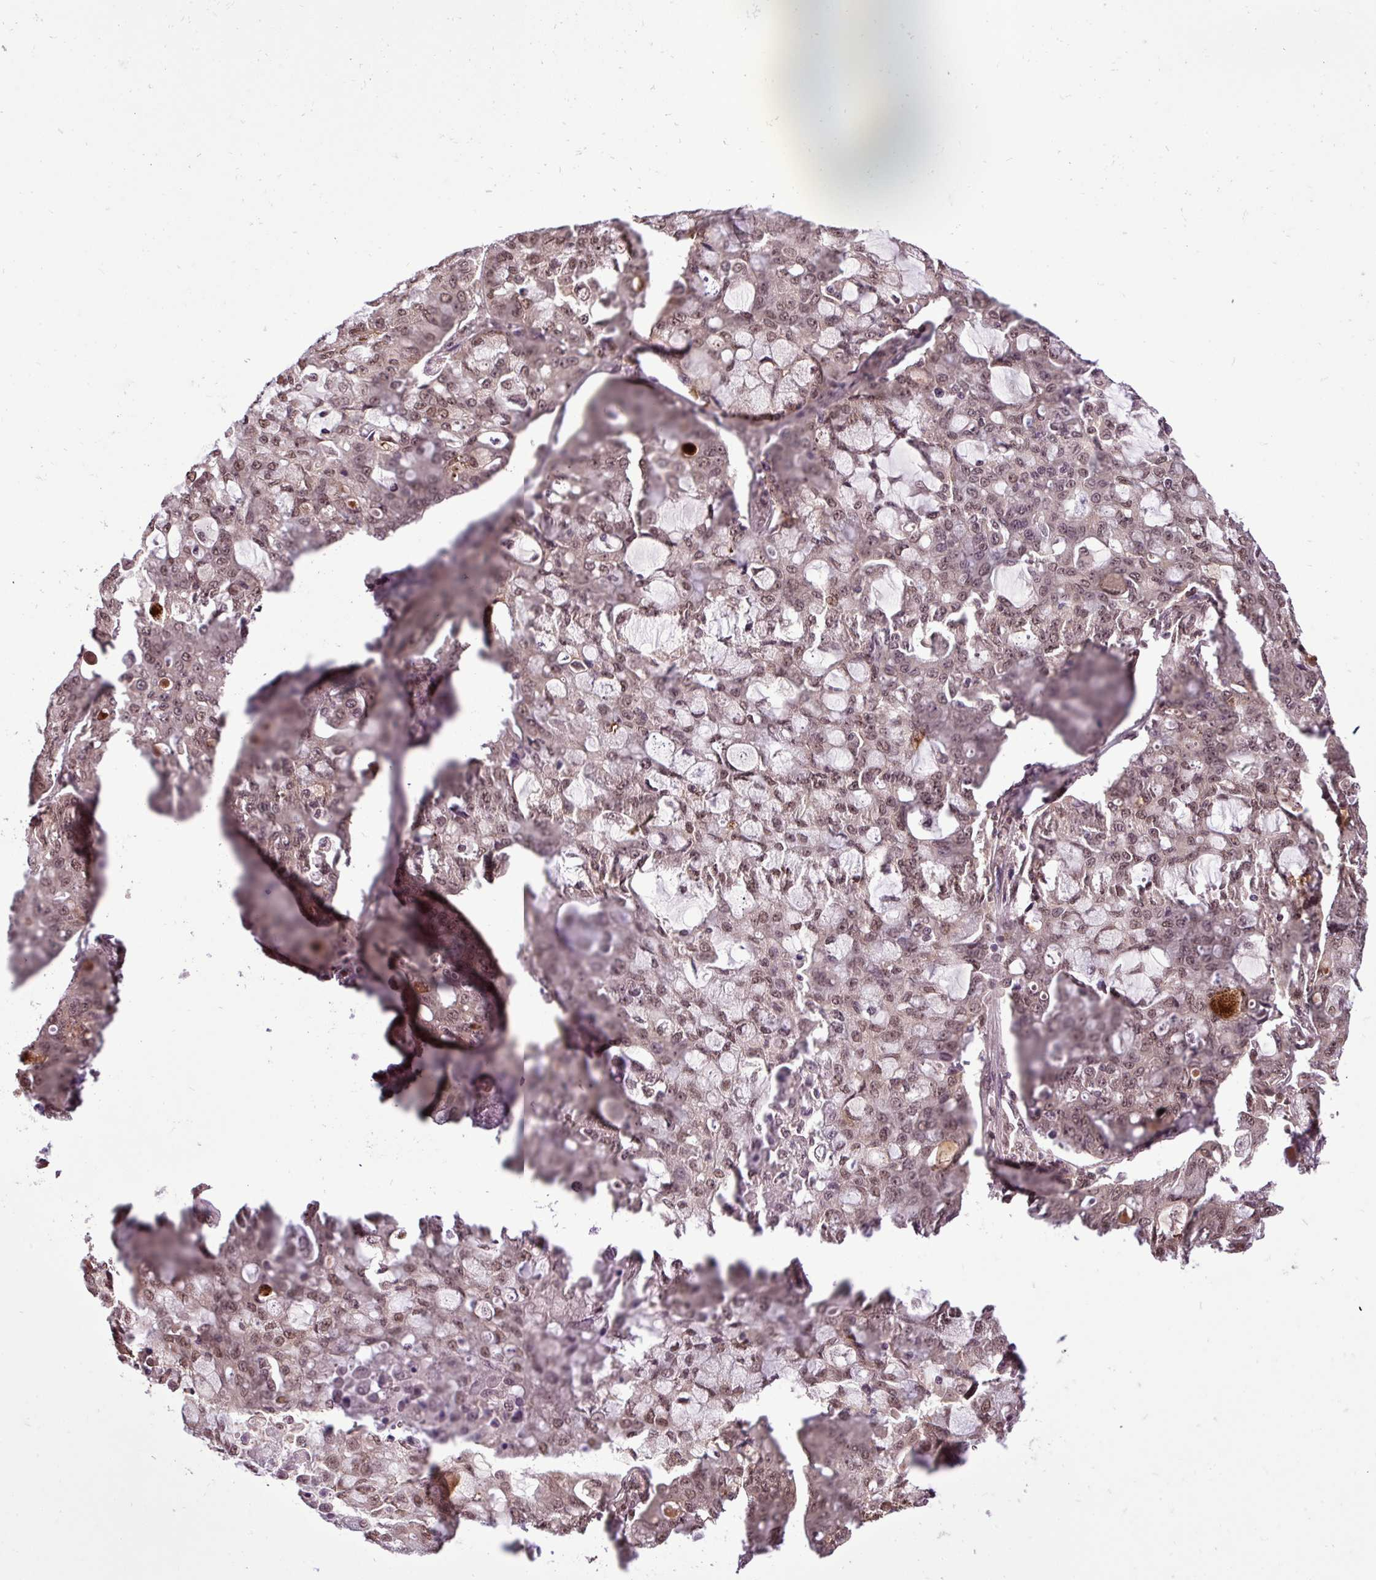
{"staining": {"intensity": "moderate", "quantity": ">75%", "location": "nuclear"}, "tissue": "lung cancer", "cell_type": "Tumor cells", "image_type": "cancer", "snomed": [{"axis": "morphology", "description": "Adenocarcinoma, NOS"}, {"axis": "topography", "description": "Lung"}], "caption": "High-power microscopy captured an immunohistochemistry histopathology image of lung adenocarcinoma, revealing moderate nuclear staining in approximately >75% of tumor cells.", "gene": "MFHAS1", "patient": {"sex": "female", "age": 44}}